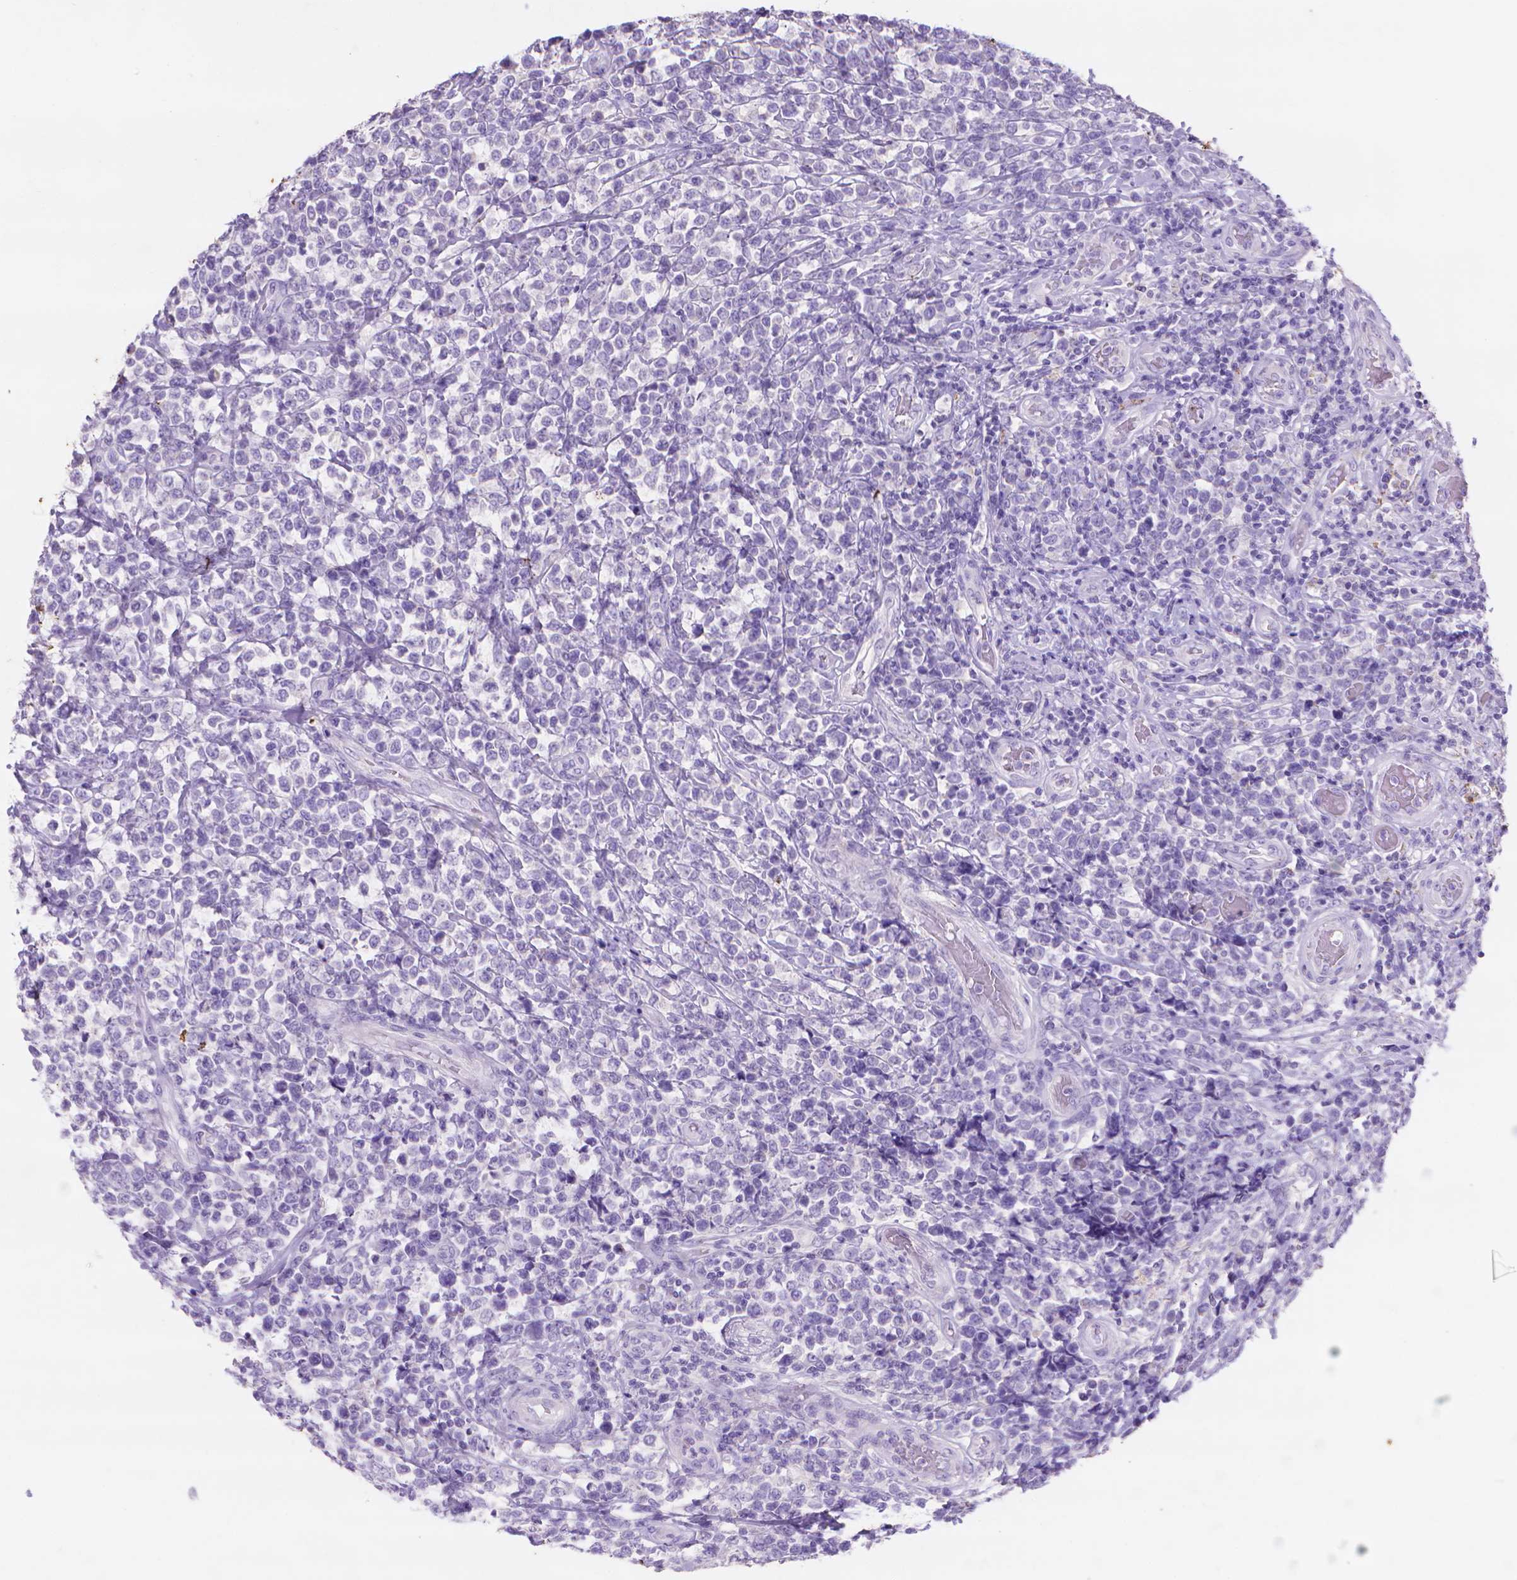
{"staining": {"intensity": "negative", "quantity": "none", "location": "none"}, "tissue": "lymphoma", "cell_type": "Tumor cells", "image_type": "cancer", "snomed": [{"axis": "morphology", "description": "Malignant lymphoma, non-Hodgkin's type, High grade"}, {"axis": "topography", "description": "Soft tissue"}], "caption": "Immunohistochemistry (IHC) micrograph of lymphoma stained for a protein (brown), which reveals no positivity in tumor cells.", "gene": "MMP11", "patient": {"sex": "female", "age": 56}}